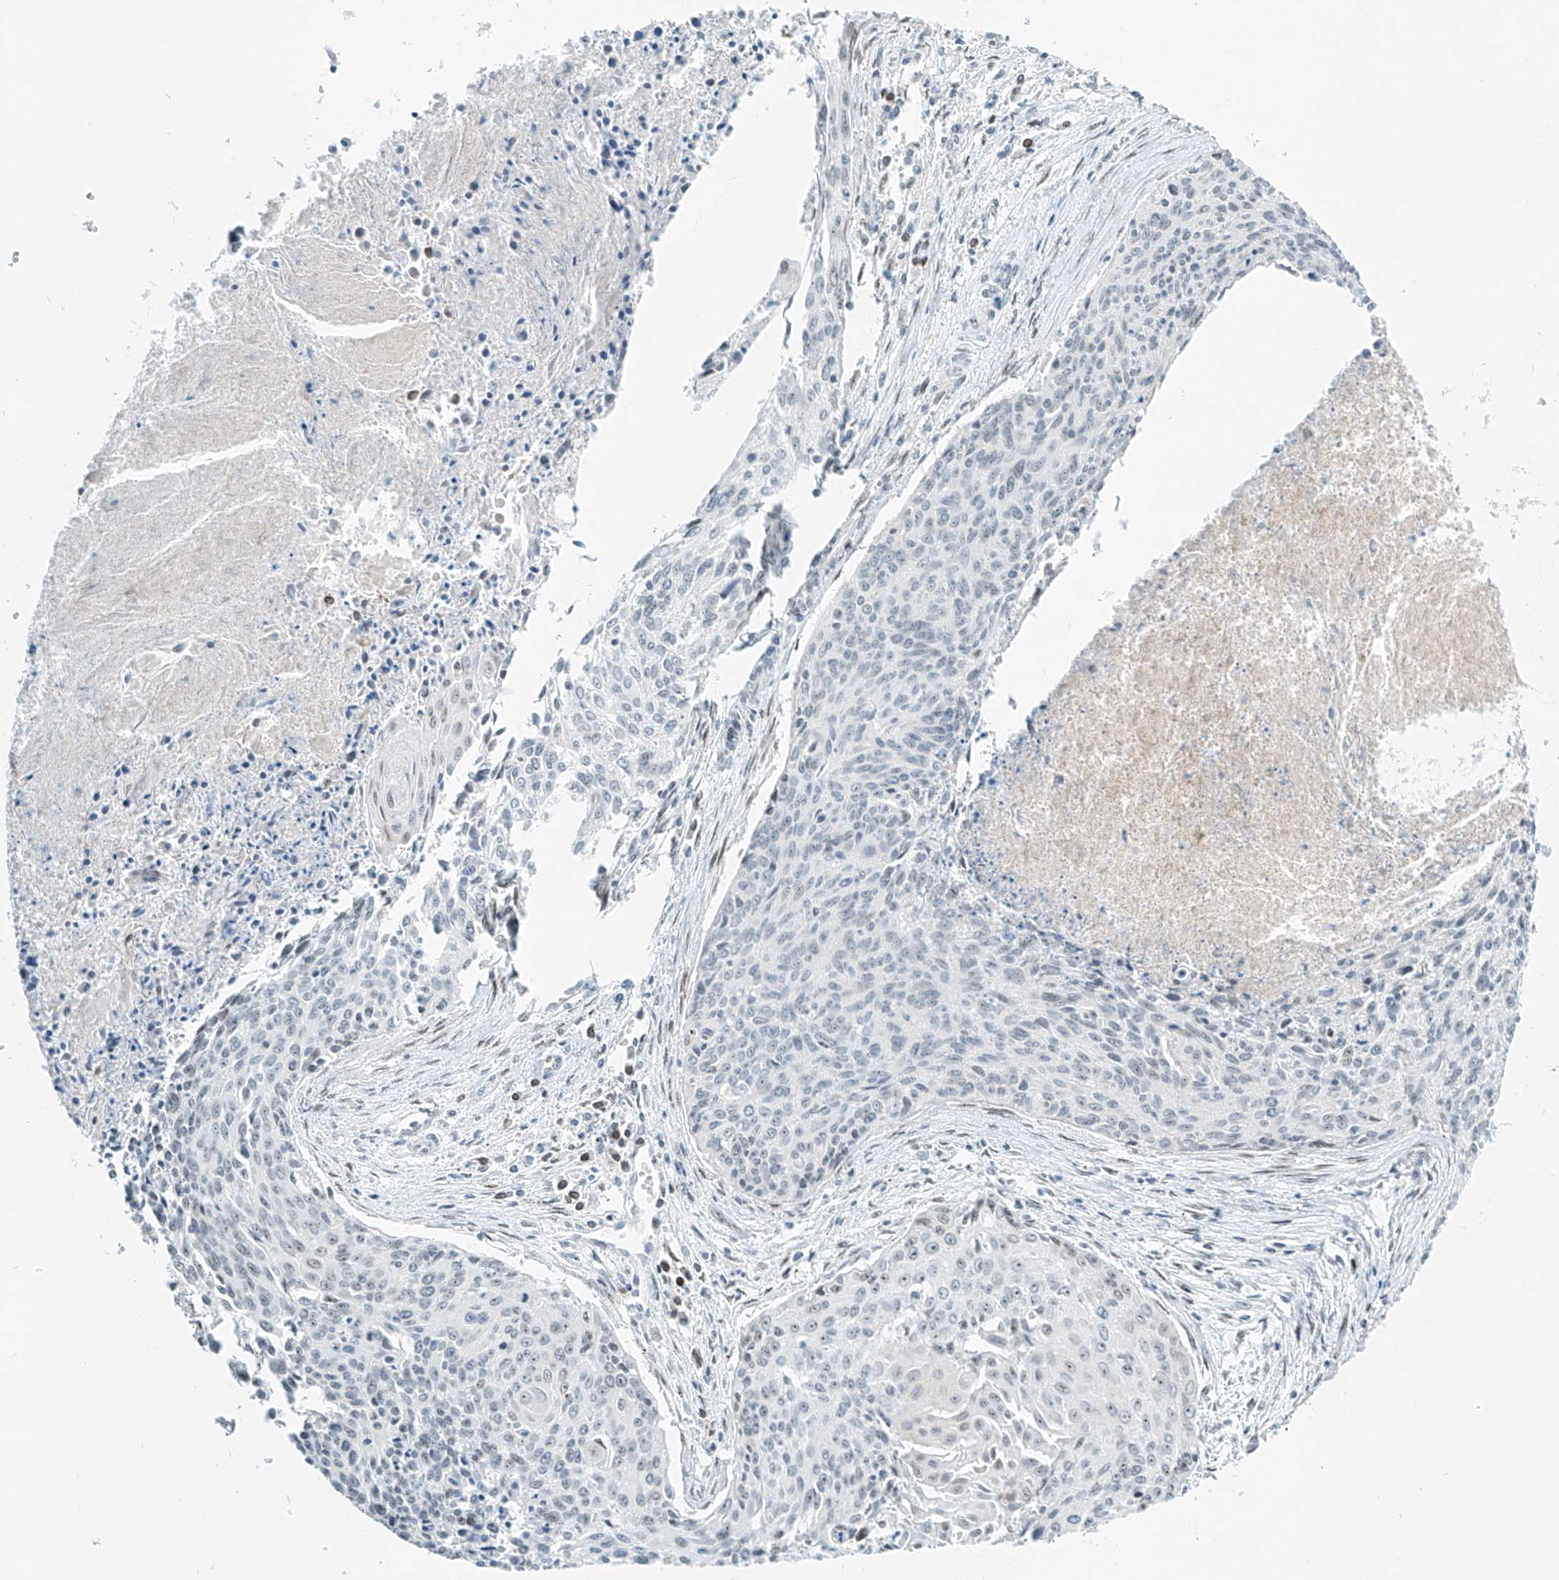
{"staining": {"intensity": "weak", "quantity": "25%-75%", "location": "nuclear"}, "tissue": "cervical cancer", "cell_type": "Tumor cells", "image_type": "cancer", "snomed": [{"axis": "morphology", "description": "Squamous cell carcinoma, NOS"}, {"axis": "topography", "description": "Cervix"}], "caption": "Protein staining exhibits weak nuclear positivity in approximately 25%-75% of tumor cells in cervical squamous cell carcinoma. (Brightfield microscopy of DAB IHC at high magnification).", "gene": "SAMD15", "patient": {"sex": "female", "age": 55}}